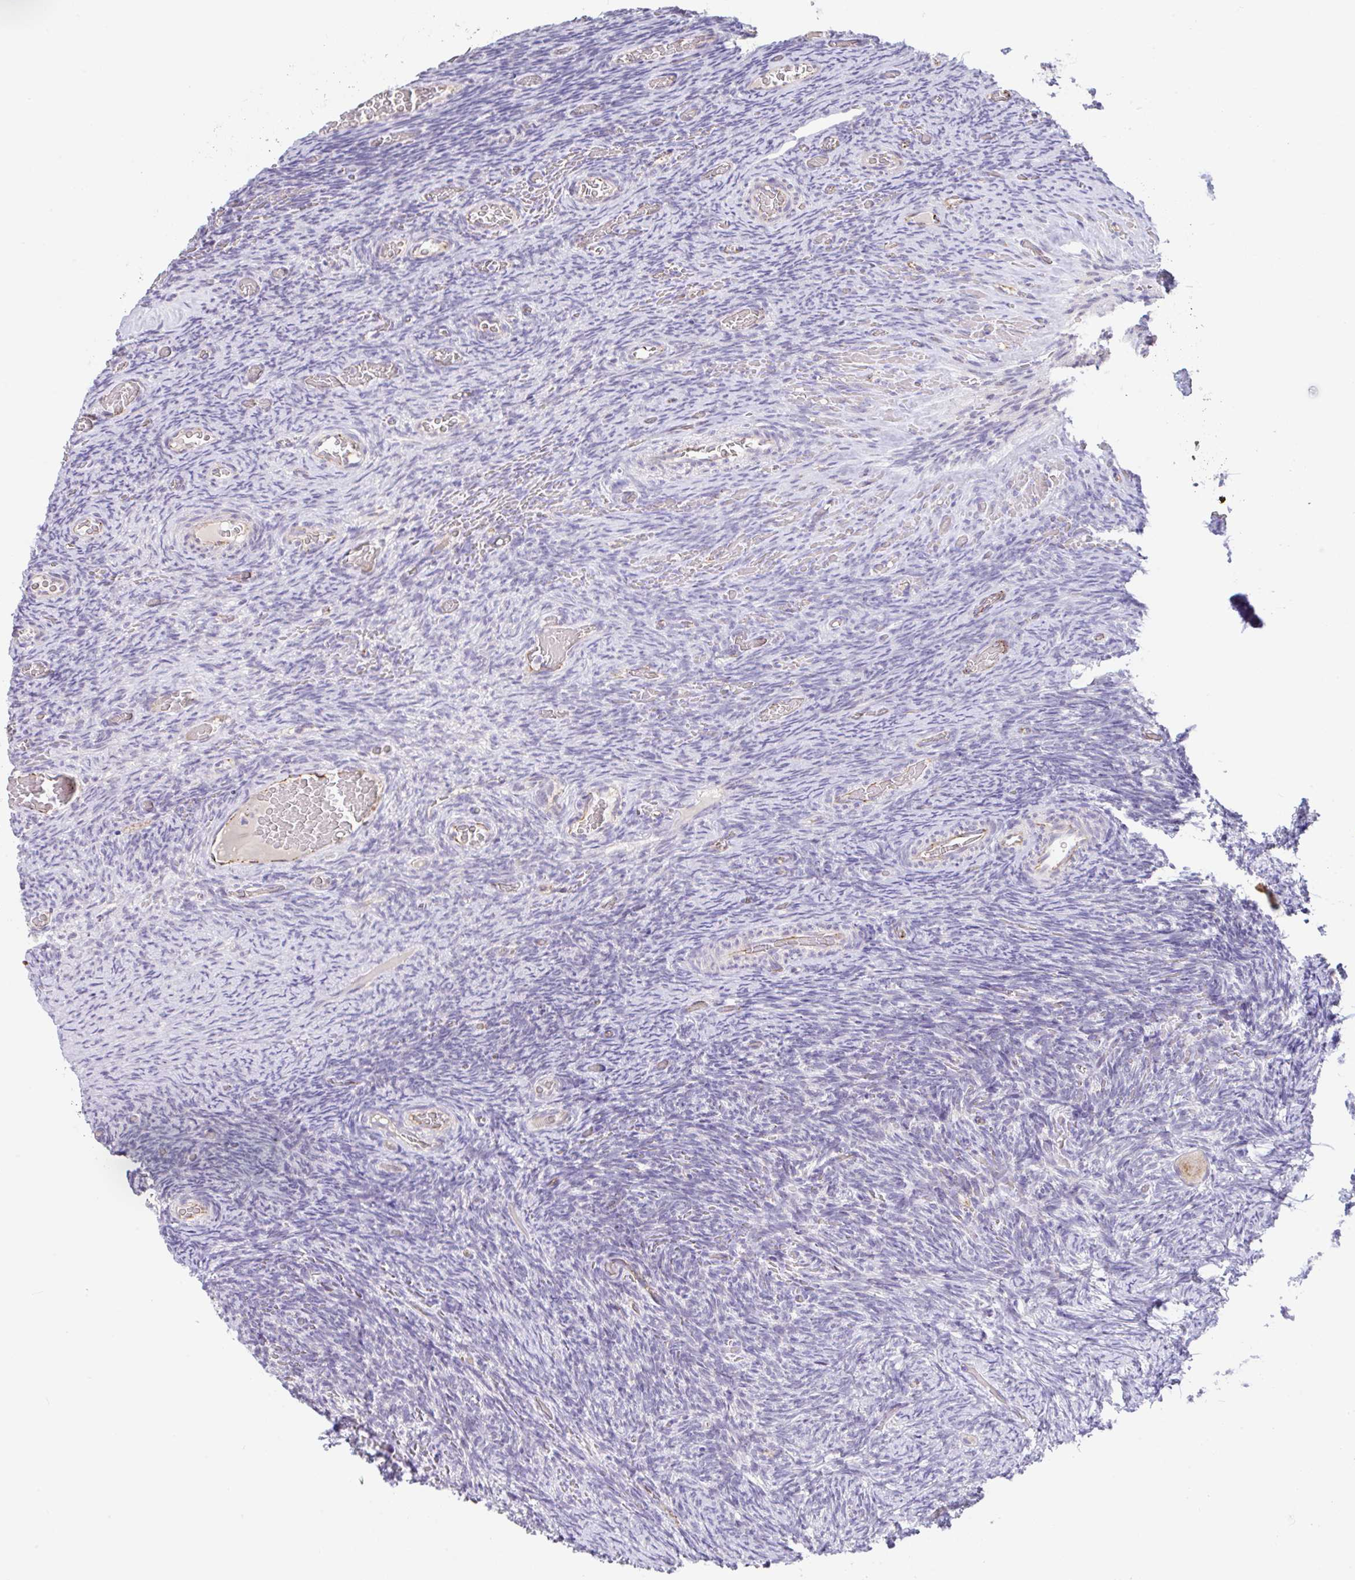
{"staining": {"intensity": "negative", "quantity": "none", "location": "none"}, "tissue": "ovary", "cell_type": "Ovarian stroma cells", "image_type": "normal", "snomed": [{"axis": "morphology", "description": "Normal tissue, NOS"}, {"axis": "topography", "description": "Ovary"}], "caption": "This is an IHC photomicrograph of normal ovary. There is no staining in ovarian stroma cells.", "gene": "PLCD4", "patient": {"sex": "female", "age": 34}}